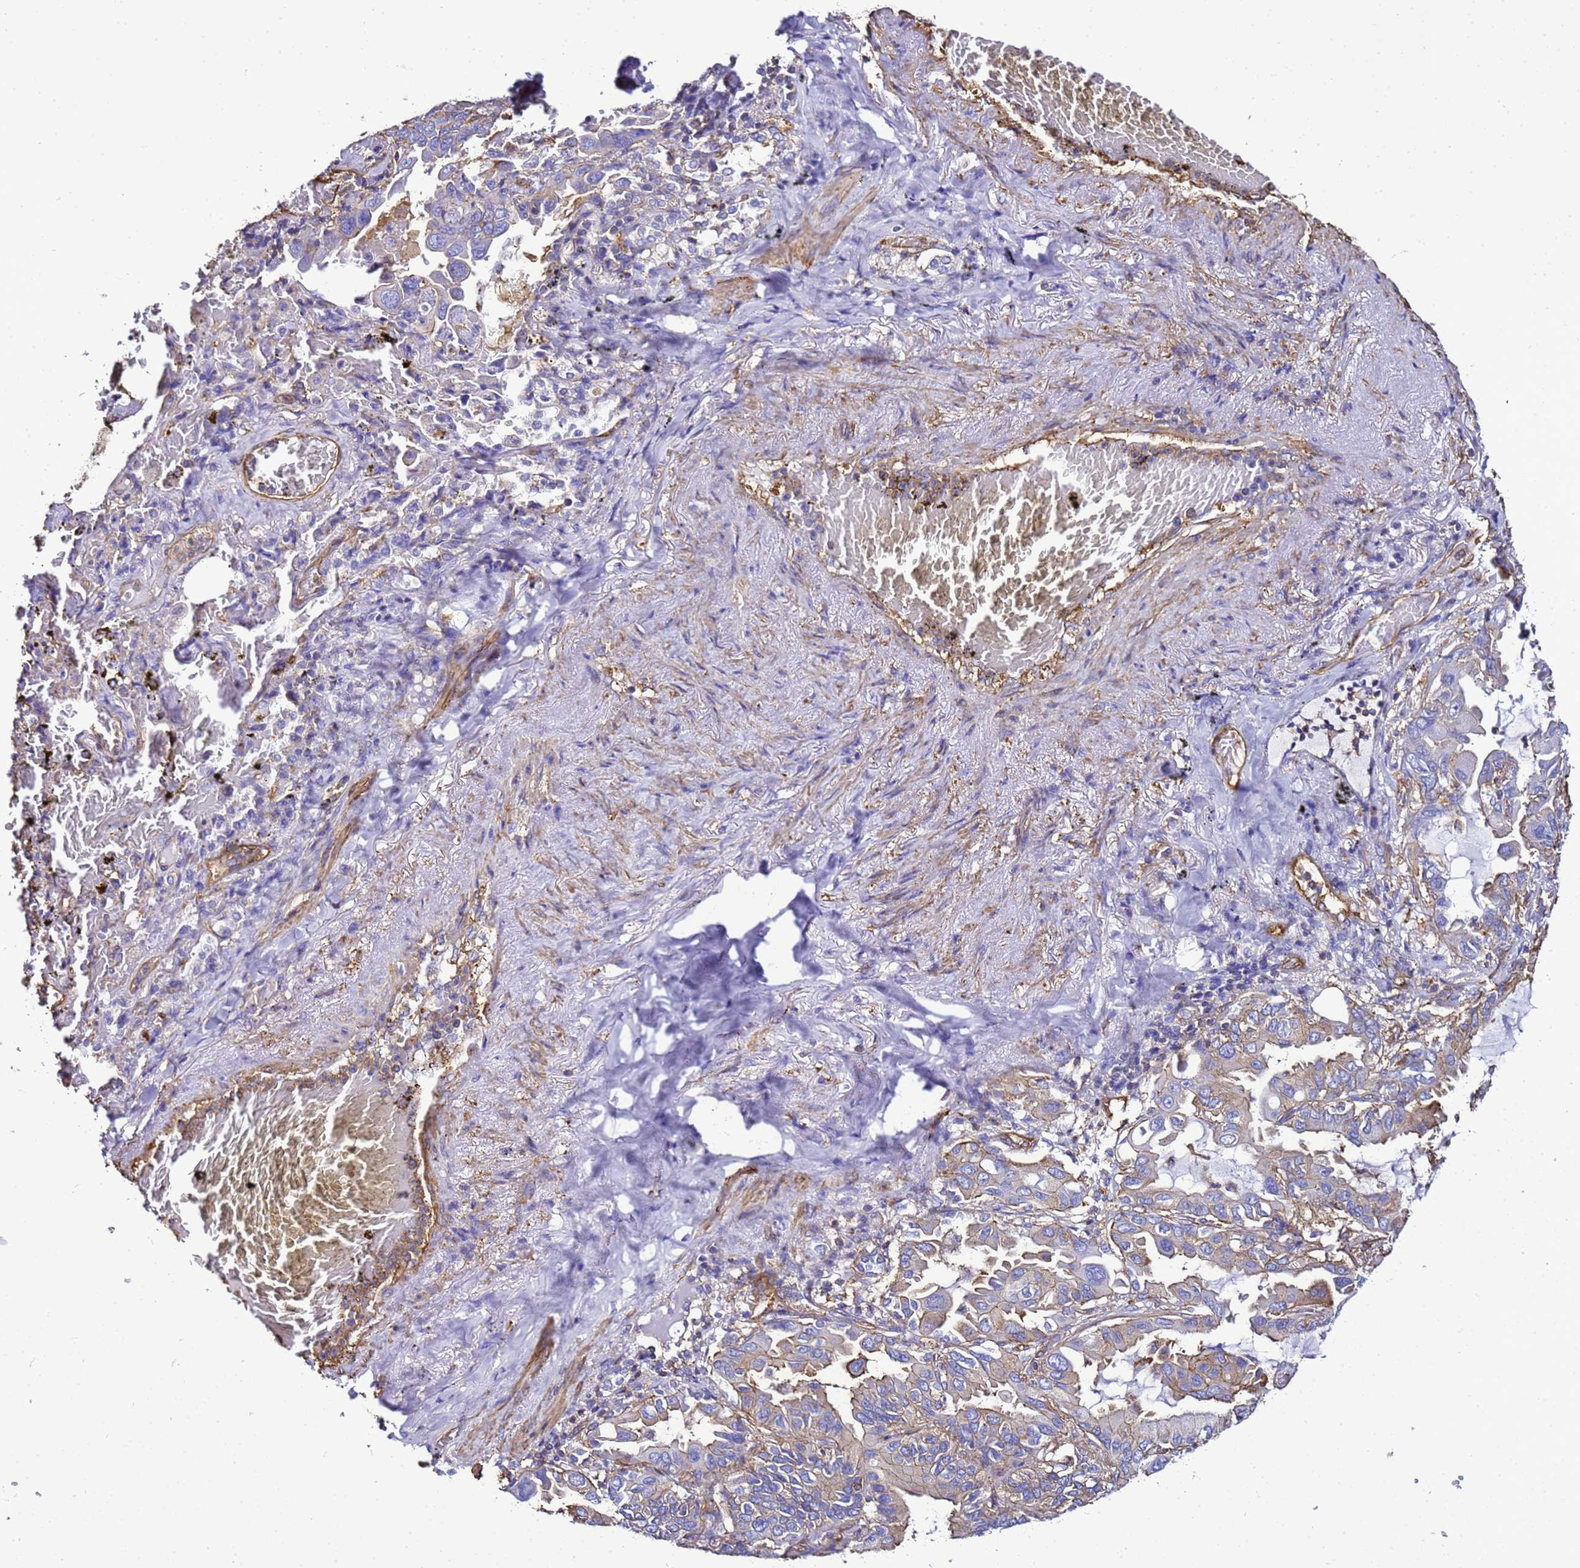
{"staining": {"intensity": "negative", "quantity": "none", "location": "none"}, "tissue": "lung cancer", "cell_type": "Tumor cells", "image_type": "cancer", "snomed": [{"axis": "morphology", "description": "Adenocarcinoma, NOS"}, {"axis": "topography", "description": "Lung"}], "caption": "This photomicrograph is of lung adenocarcinoma stained with IHC to label a protein in brown with the nuclei are counter-stained blue. There is no expression in tumor cells. Brightfield microscopy of immunohistochemistry (IHC) stained with DAB (3,3'-diaminobenzidine) (brown) and hematoxylin (blue), captured at high magnification.", "gene": "MYL12A", "patient": {"sex": "male", "age": 64}}